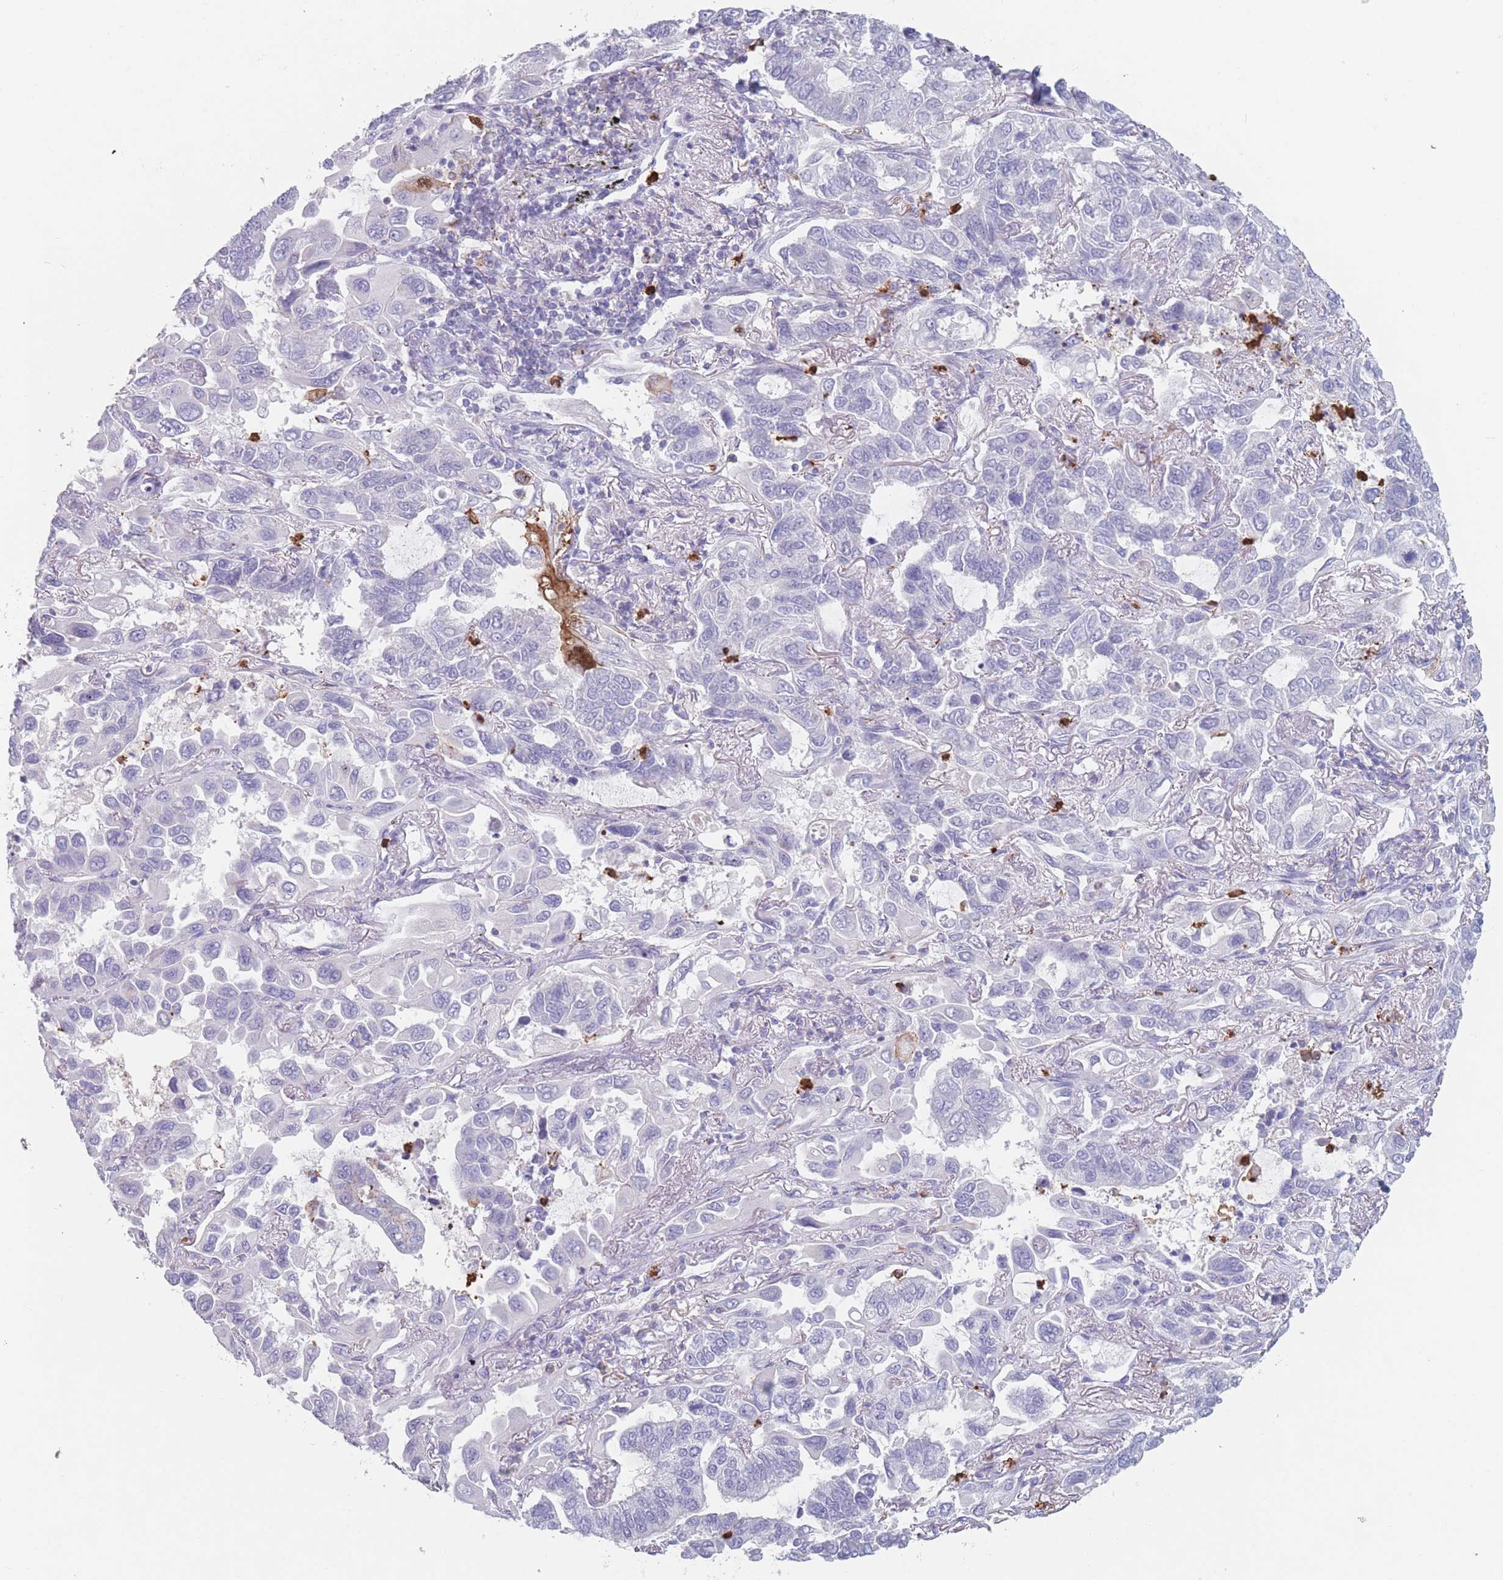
{"staining": {"intensity": "negative", "quantity": "none", "location": "none"}, "tissue": "lung cancer", "cell_type": "Tumor cells", "image_type": "cancer", "snomed": [{"axis": "morphology", "description": "Adenocarcinoma, NOS"}, {"axis": "topography", "description": "Lung"}], "caption": "Tumor cells are negative for brown protein staining in lung cancer (adenocarcinoma).", "gene": "ATP1A3", "patient": {"sex": "male", "age": 64}}